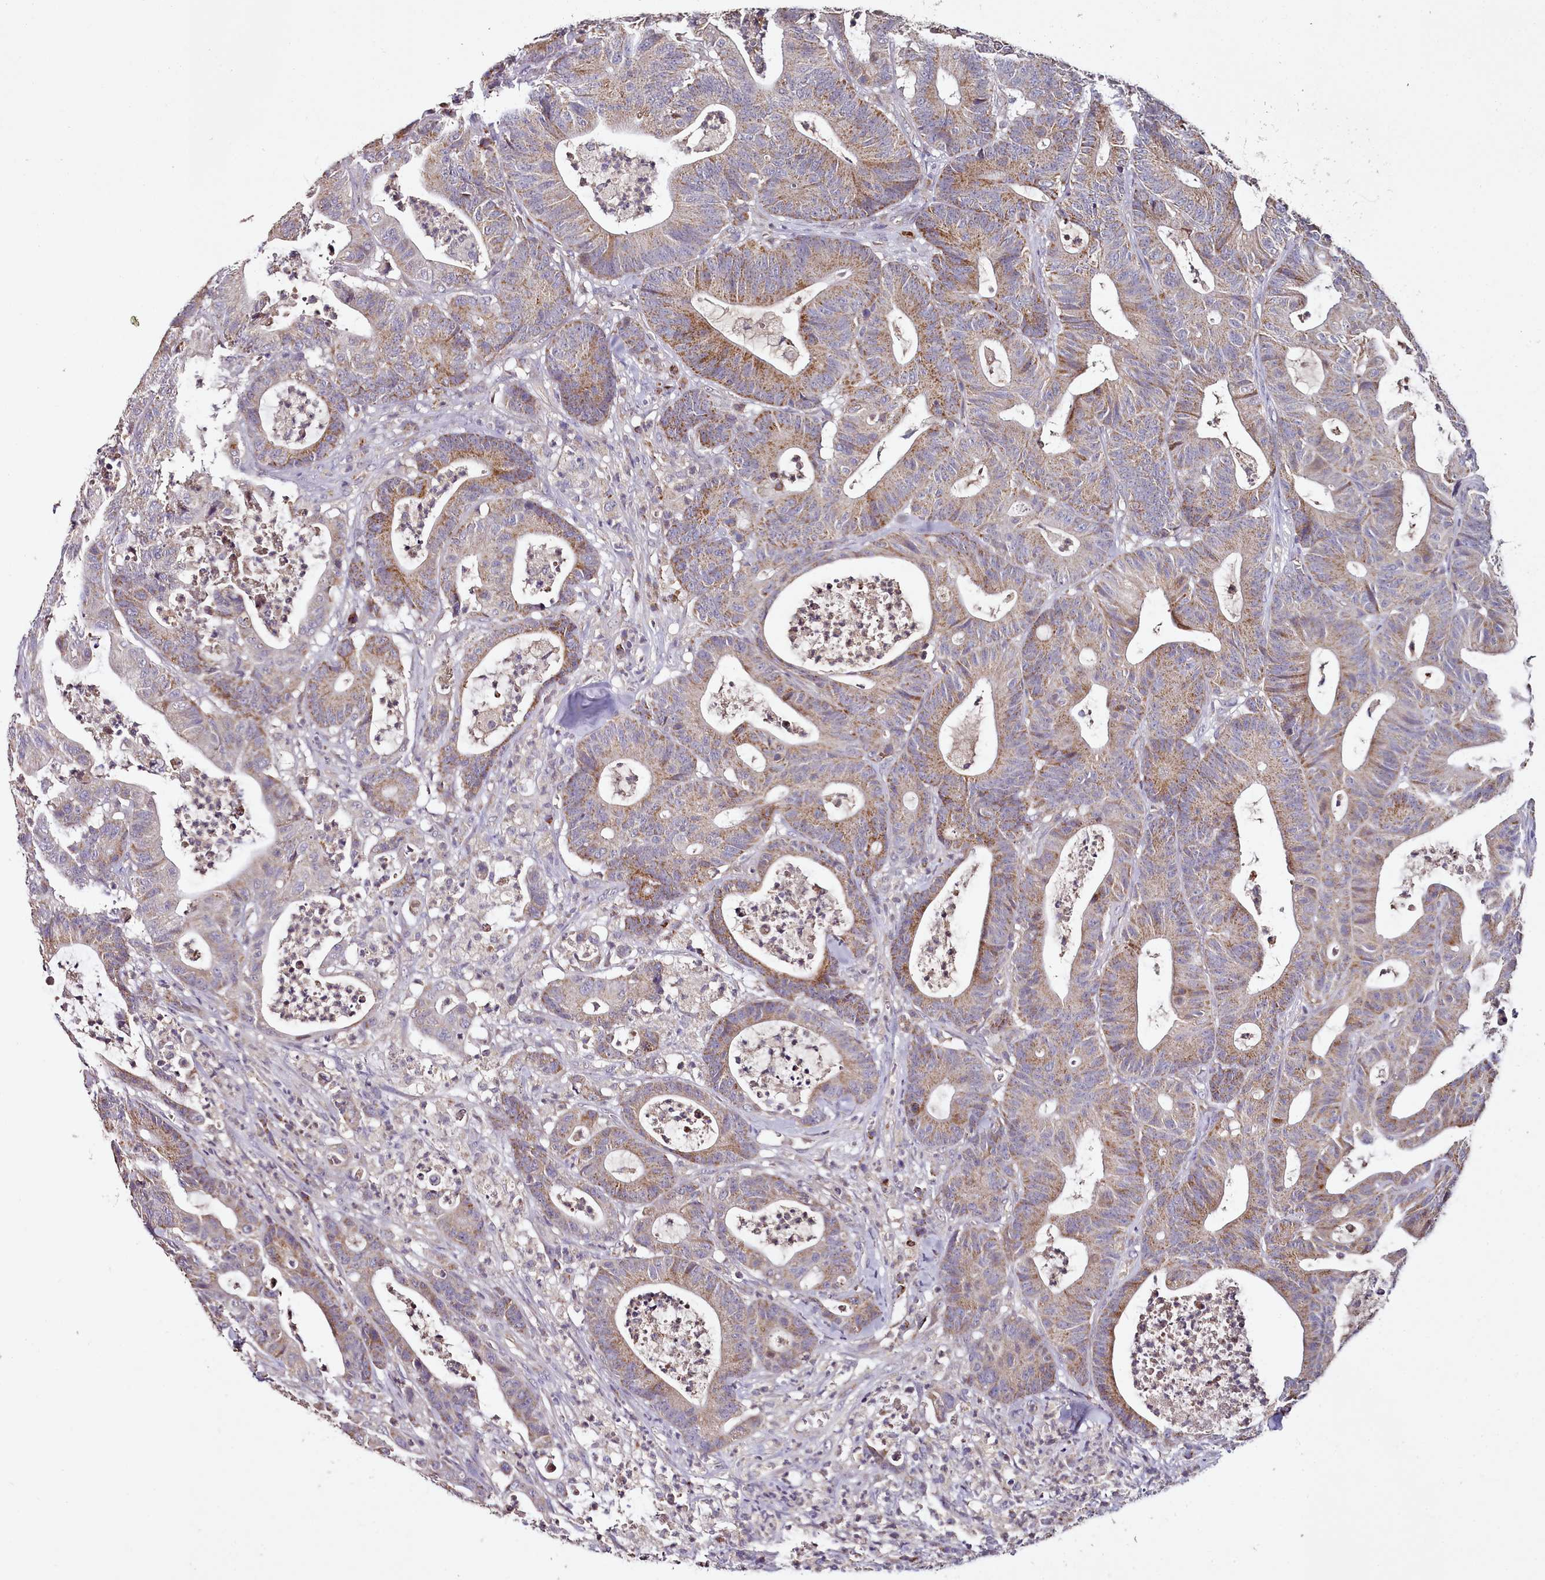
{"staining": {"intensity": "moderate", "quantity": ">75%", "location": "cytoplasmic/membranous"}, "tissue": "colorectal cancer", "cell_type": "Tumor cells", "image_type": "cancer", "snomed": [{"axis": "morphology", "description": "Adenocarcinoma, NOS"}, {"axis": "topography", "description": "Colon"}], "caption": "Moderate cytoplasmic/membranous expression for a protein is present in about >75% of tumor cells of colorectal cancer using immunohistochemistry.", "gene": "ACSS1", "patient": {"sex": "female", "age": 84}}